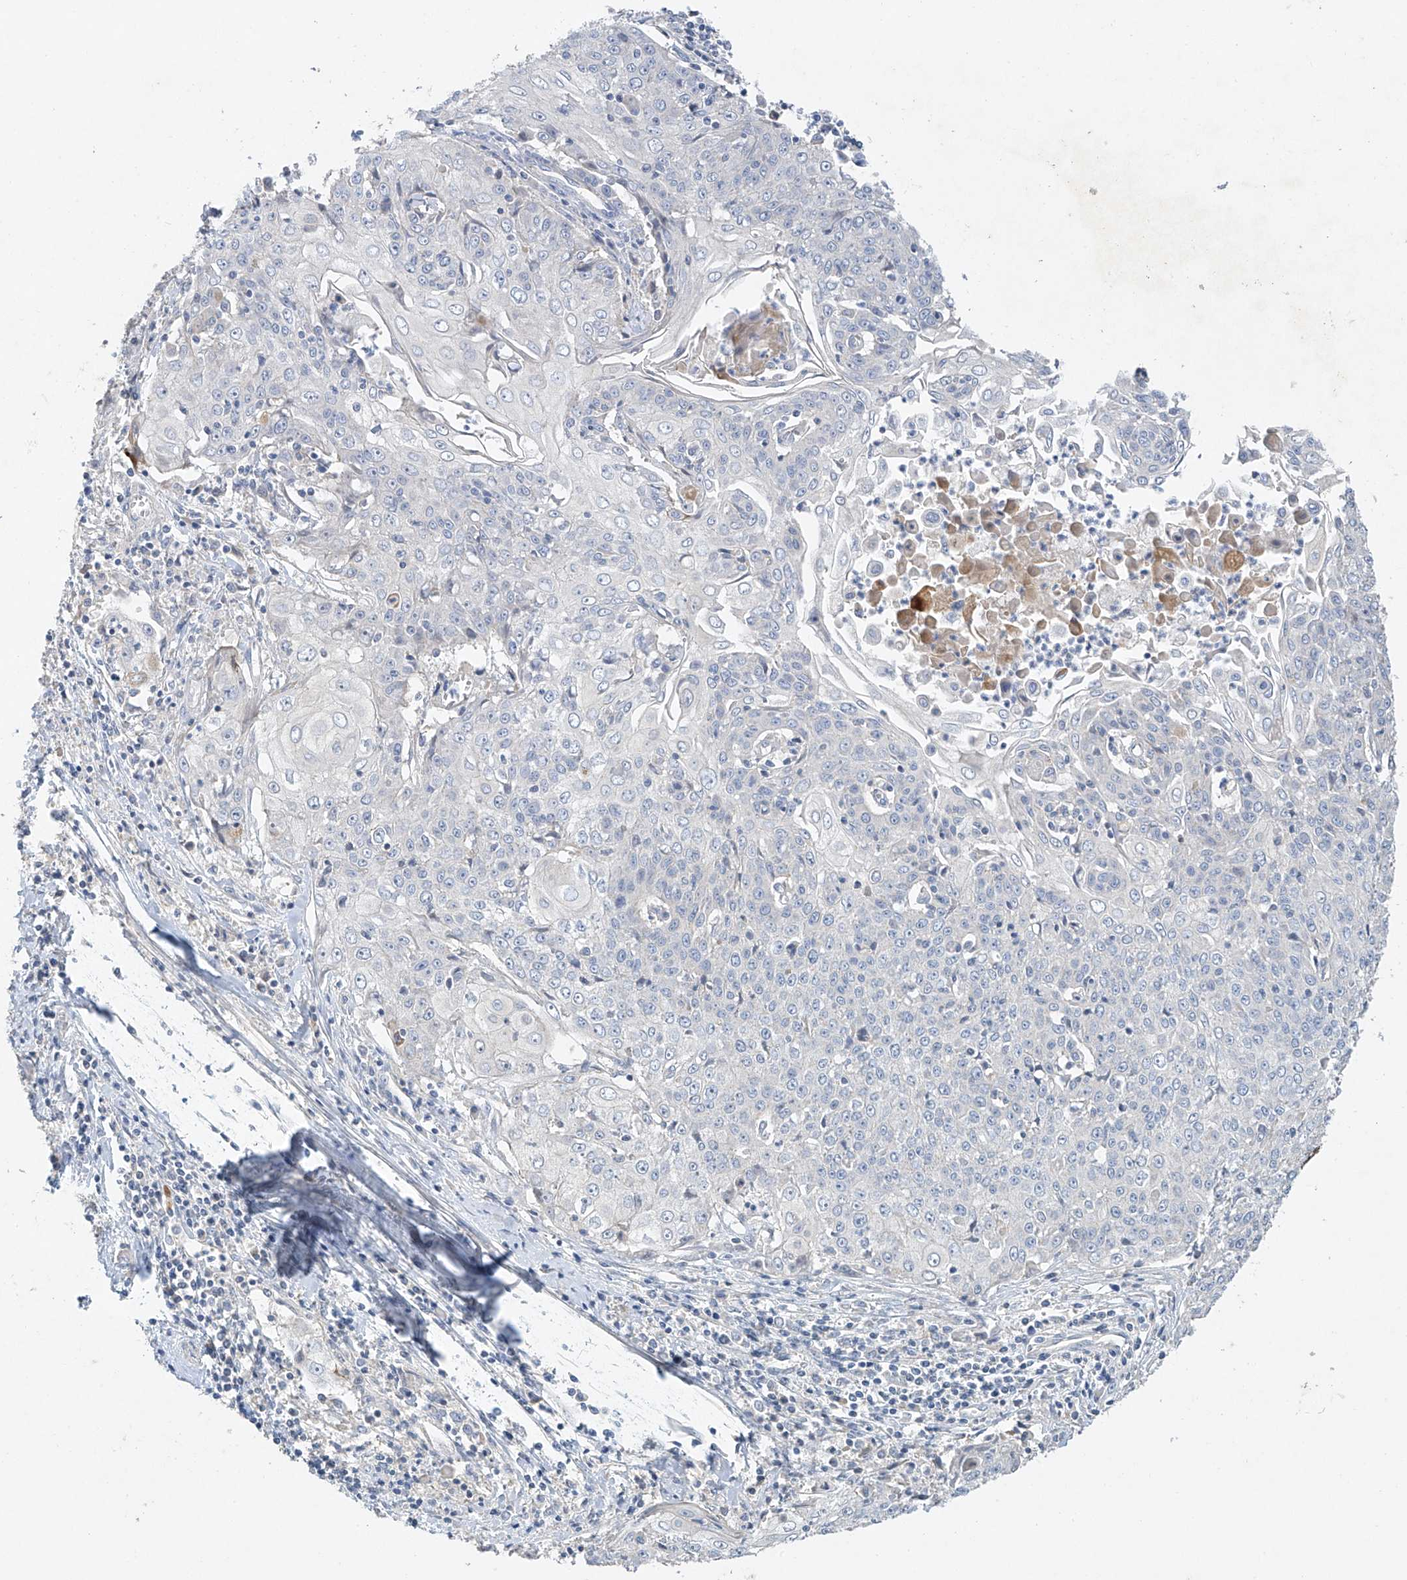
{"staining": {"intensity": "negative", "quantity": "none", "location": "none"}, "tissue": "cervical cancer", "cell_type": "Tumor cells", "image_type": "cancer", "snomed": [{"axis": "morphology", "description": "Squamous cell carcinoma, NOS"}, {"axis": "topography", "description": "Cervix"}], "caption": "Image shows no significant protein expression in tumor cells of cervical squamous cell carcinoma.", "gene": "PRSS12", "patient": {"sex": "female", "age": 48}}